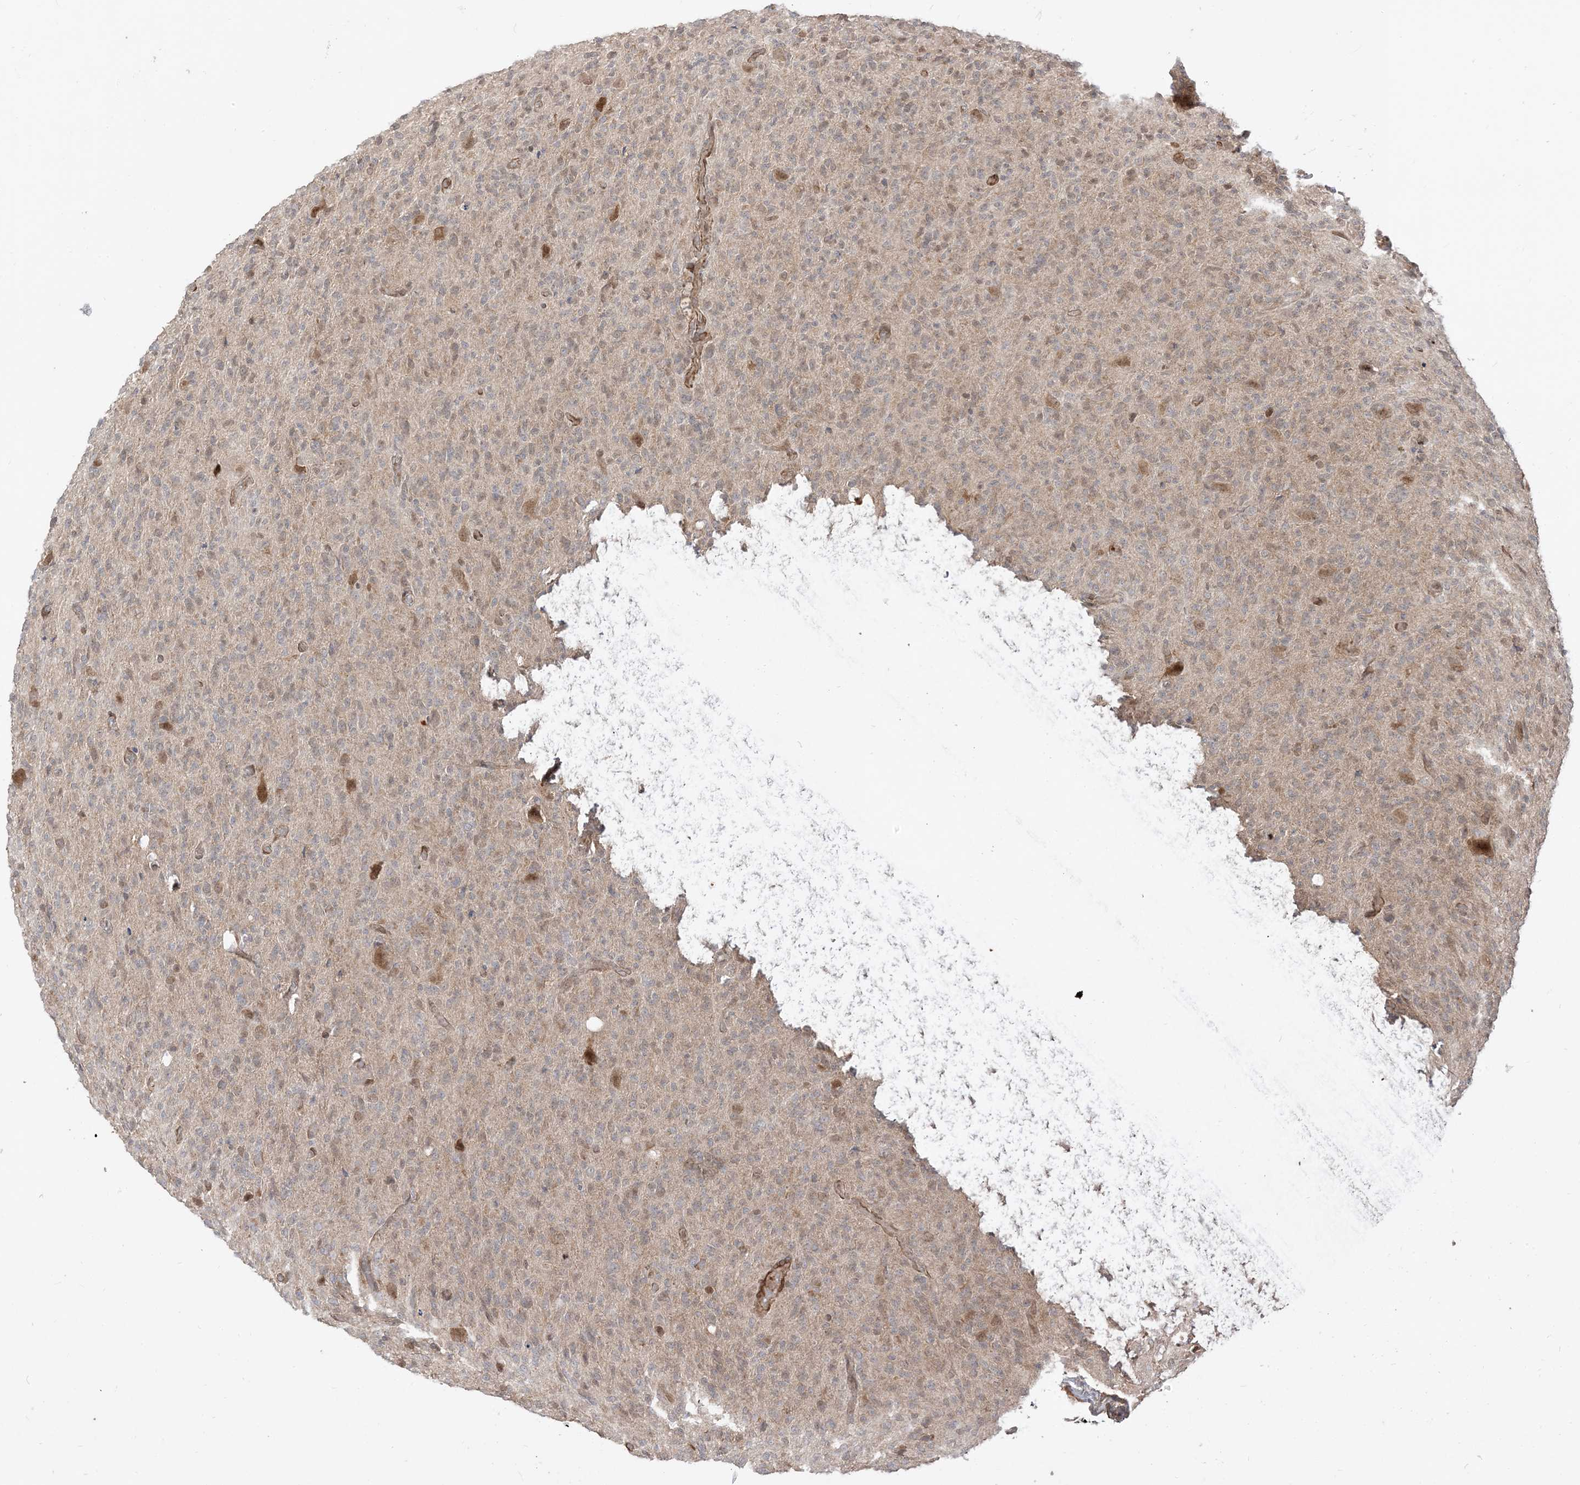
{"staining": {"intensity": "weak", "quantity": "<25%", "location": "cytoplasmic/membranous"}, "tissue": "glioma", "cell_type": "Tumor cells", "image_type": "cancer", "snomed": [{"axis": "morphology", "description": "Glioma, malignant, High grade"}, {"axis": "topography", "description": "Brain"}], "caption": "Glioma was stained to show a protein in brown. There is no significant staining in tumor cells.", "gene": "TBCC", "patient": {"sex": "female", "age": 57}}